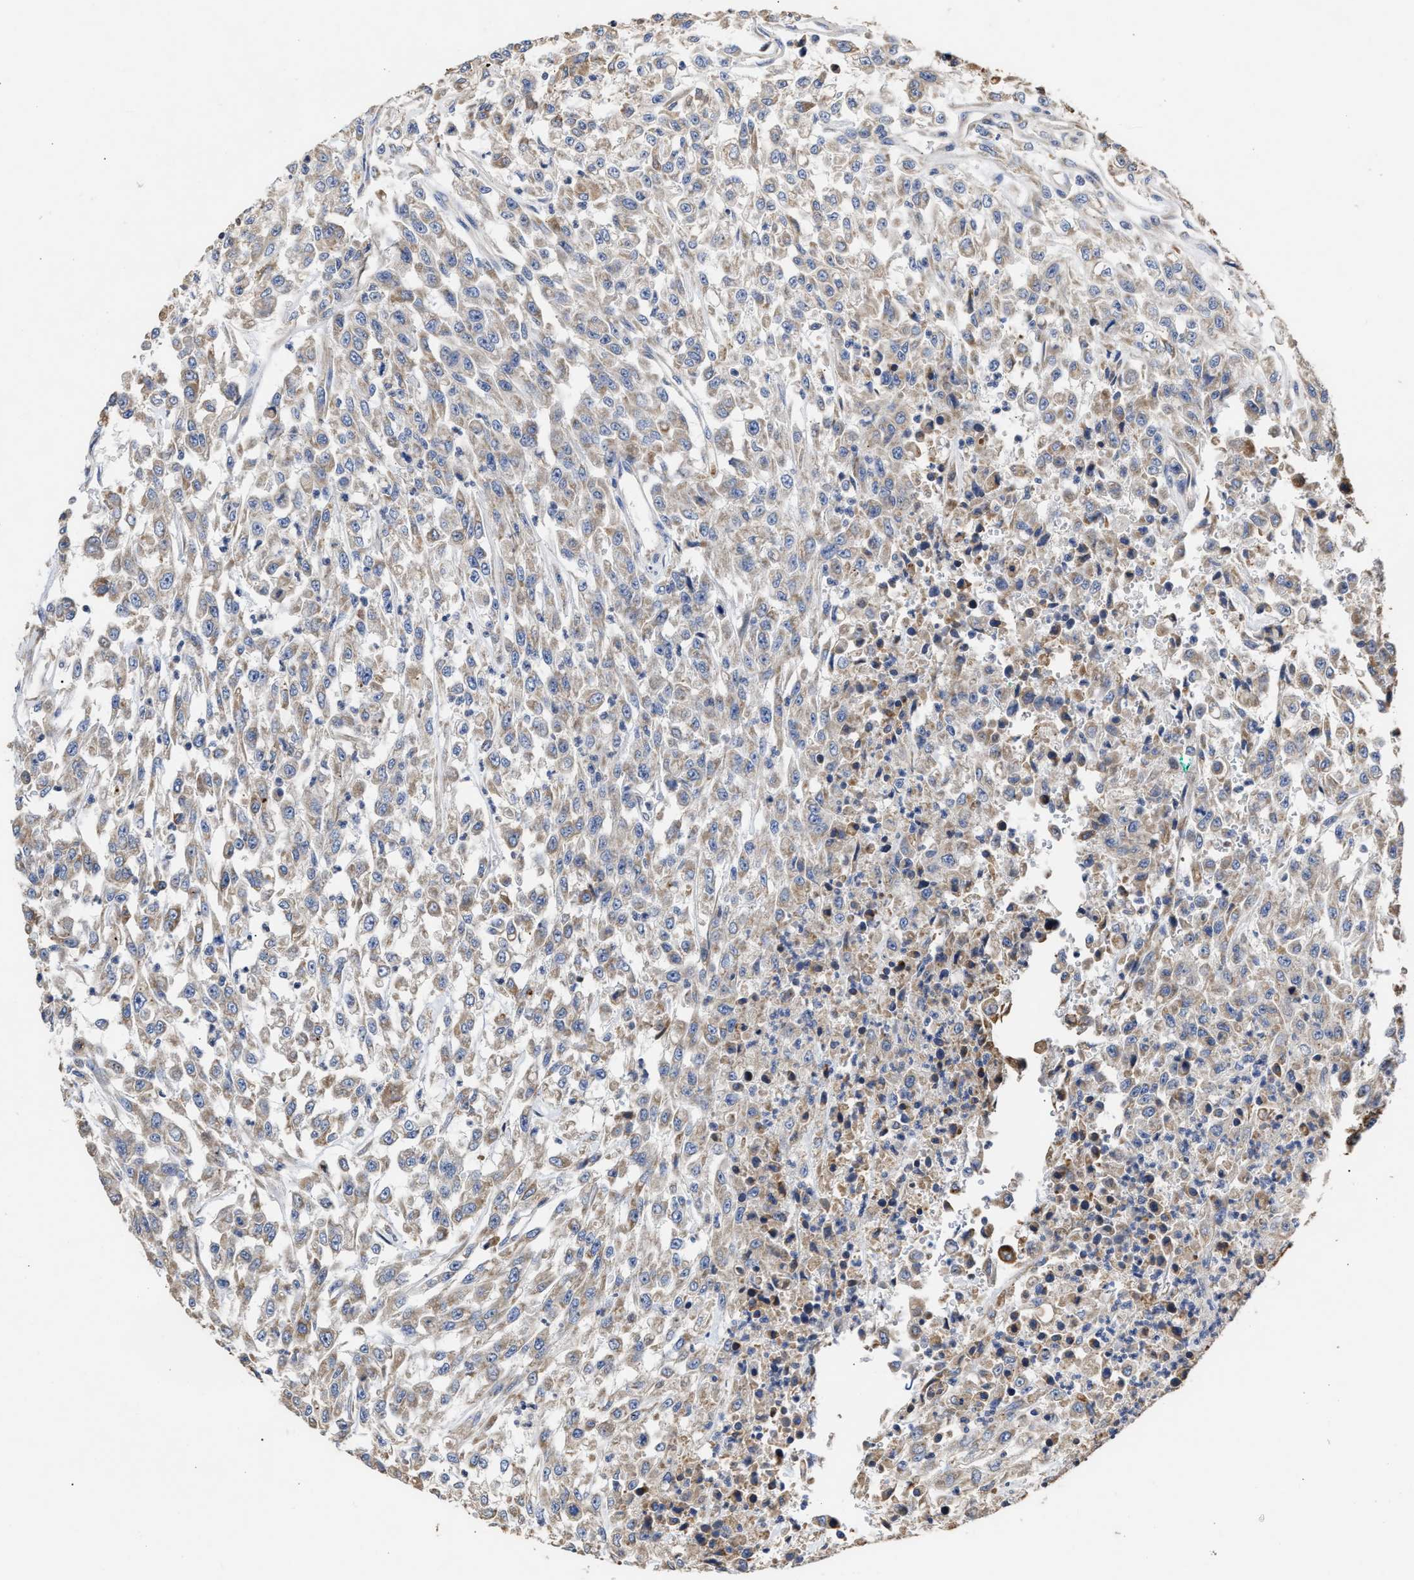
{"staining": {"intensity": "weak", "quantity": ">75%", "location": "cytoplasmic/membranous"}, "tissue": "urothelial cancer", "cell_type": "Tumor cells", "image_type": "cancer", "snomed": [{"axis": "morphology", "description": "Urothelial carcinoma, High grade"}, {"axis": "topography", "description": "Urinary bladder"}], "caption": "Weak cytoplasmic/membranous protein positivity is identified in about >75% of tumor cells in urothelial carcinoma (high-grade). Ihc stains the protein in brown and the nuclei are stained blue.", "gene": "GOSR1", "patient": {"sex": "male", "age": 46}}